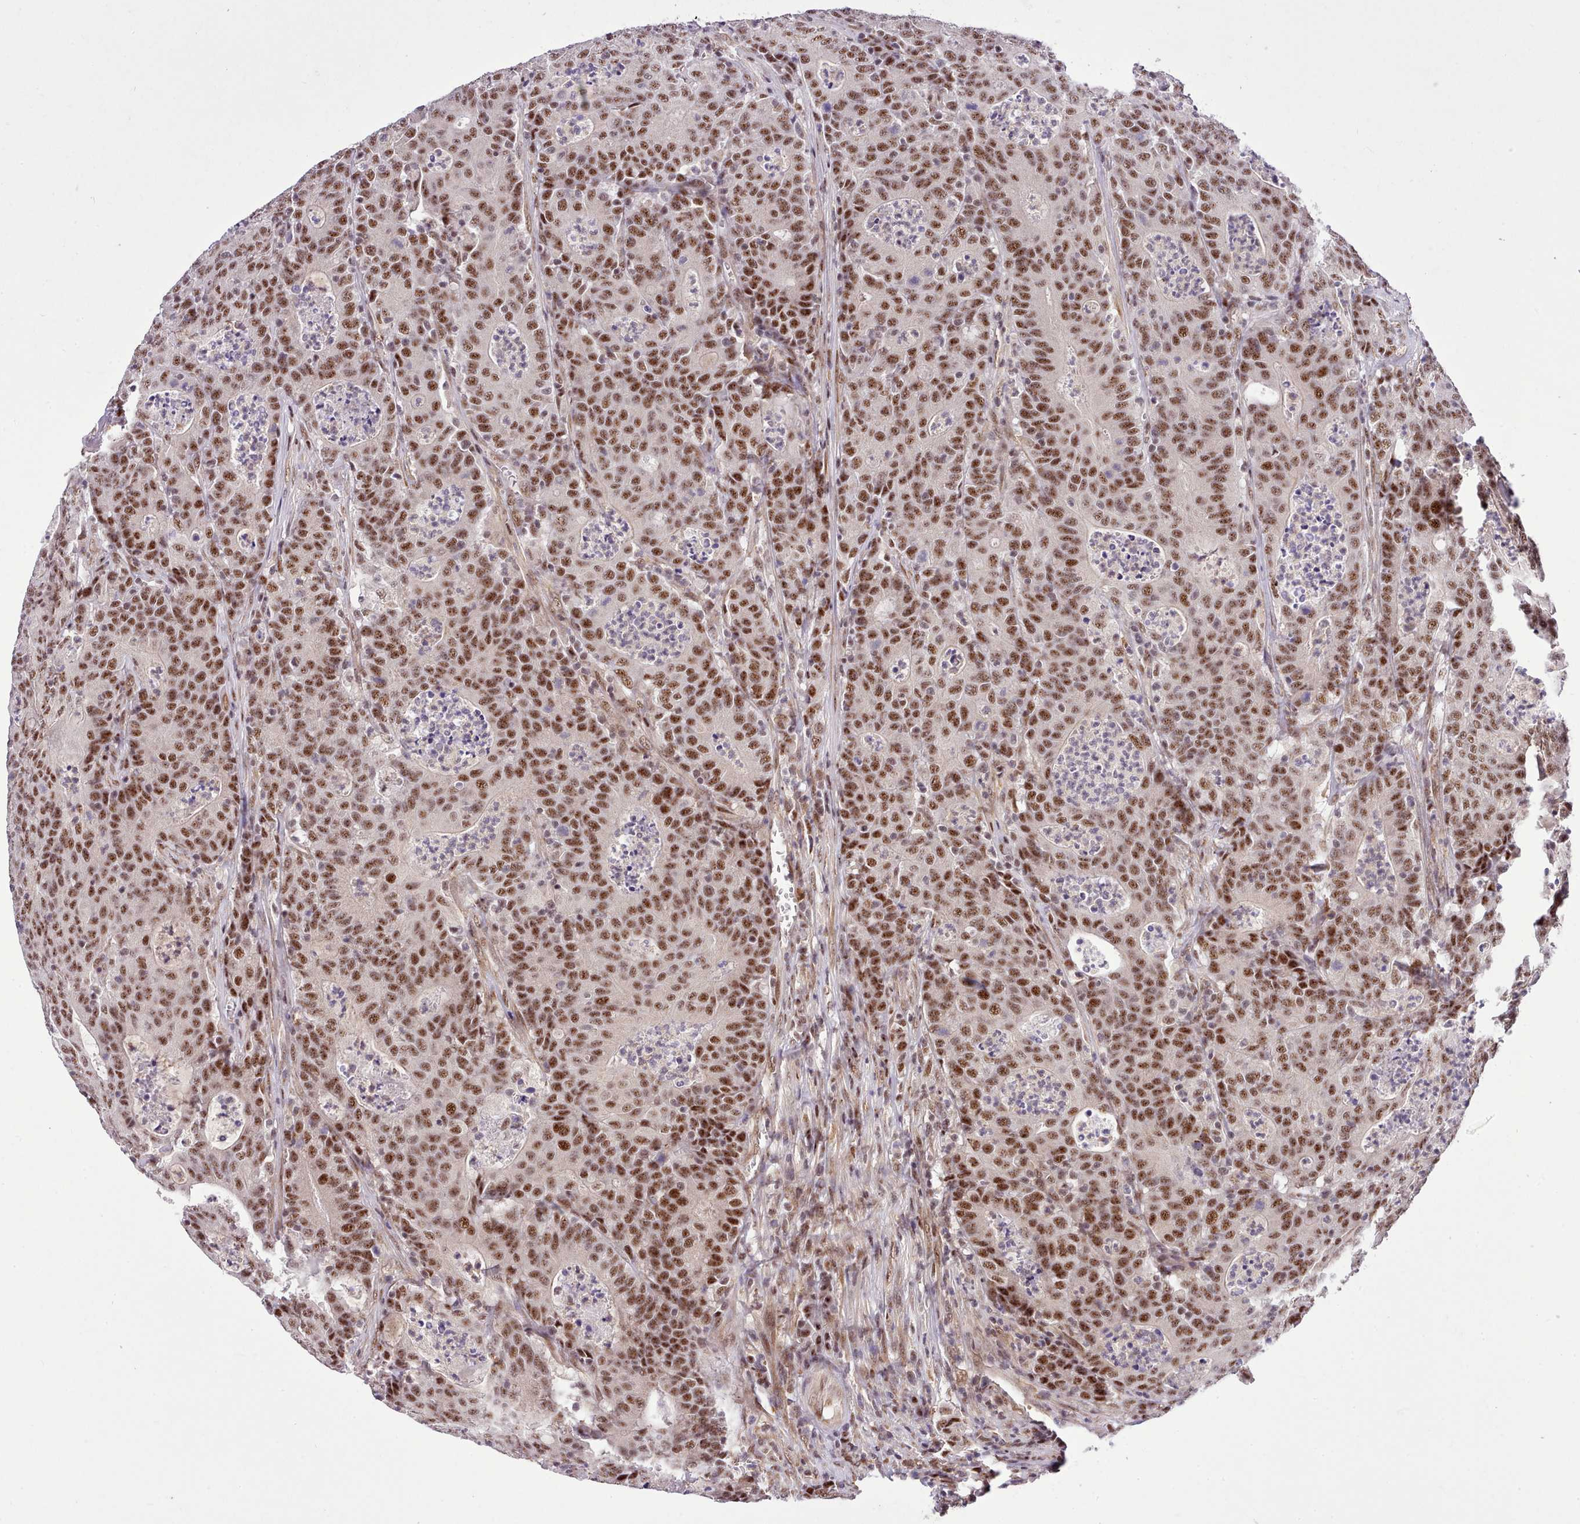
{"staining": {"intensity": "strong", "quantity": ">75%", "location": "nuclear"}, "tissue": "colorectal cancer", "cell_type": "Tumor cells", "image_type": "cancer", "snomed": [{"axis": "morphology", "description": "Adenocarcinoma, NOS"}, {"axis": "topography", "description": "Colon"}], "caption": "The photomicrograph reveals a brown stain indicating the presence of a protein in the nuclear of tumor cells in adenocarcinoma (colorectal).", "gene": "HOXB7", "patient": {"sex": "male", "age": 83}}